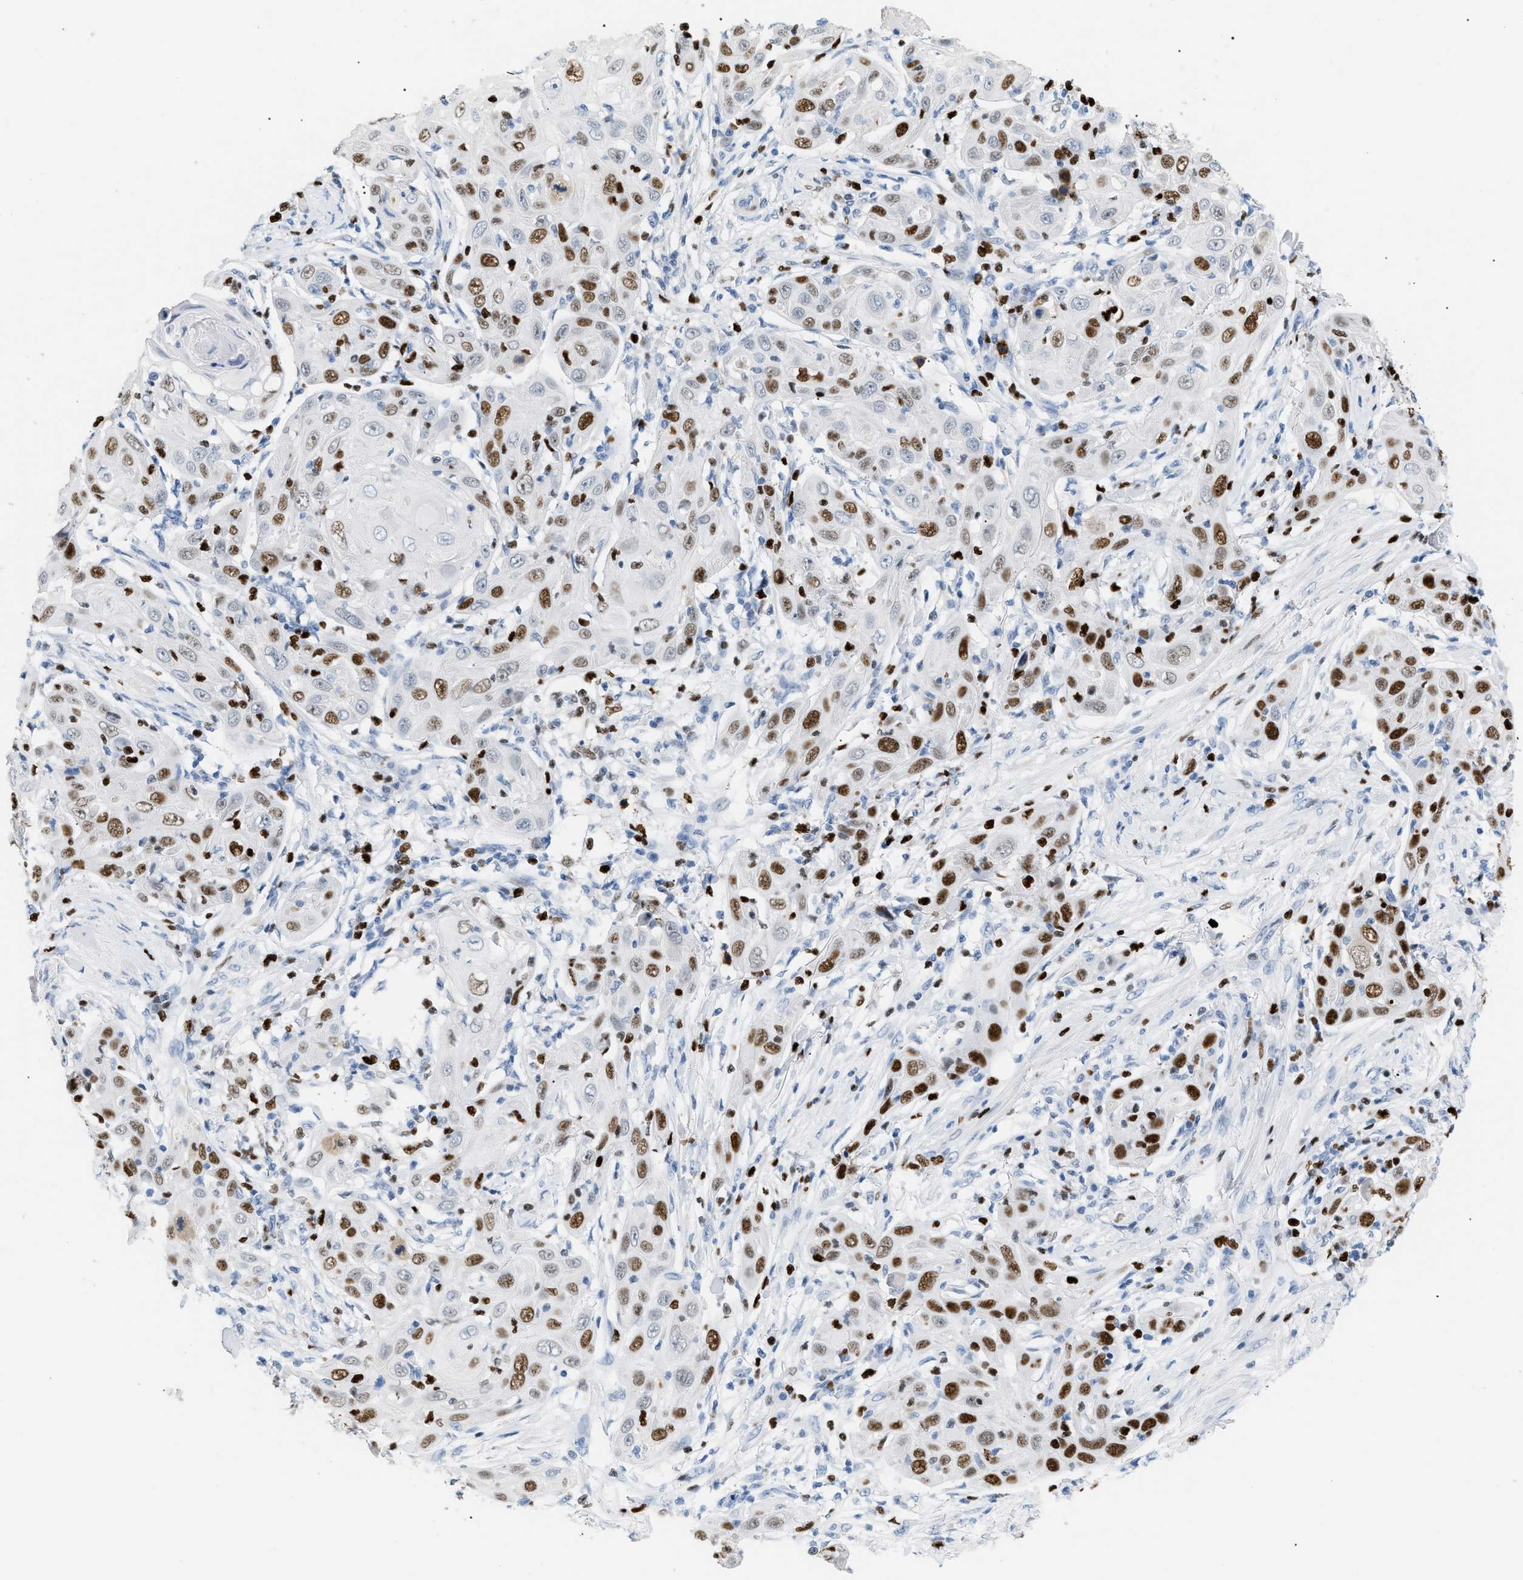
{"staining": {"intensity": "strong", "quantity": ">75%", "location": "nuclear"}, "tissue": "skin cancer", "cell_type": "Tumor cells", "image_type": "cancer", "snomed": [{"axis": "morphology", "description": "Squamous cell carcinoma, NOS"}, {"axis": "topography", "description": "Skin"}], "caption": "Tumor cells demonstrate high levels of strong nuclear expression in approximately >75% of cells in human skin cancer (squamous cell carcinoma). The staining was performed using DAB (3,3'-diaminobenzidine) to visualize the protein expression in brown, while the nuclei were stained in blue with hematoxylin (Magnification: 20x).", "gene": "MCM7", "patient": {"sex": "female", "age": 88}}